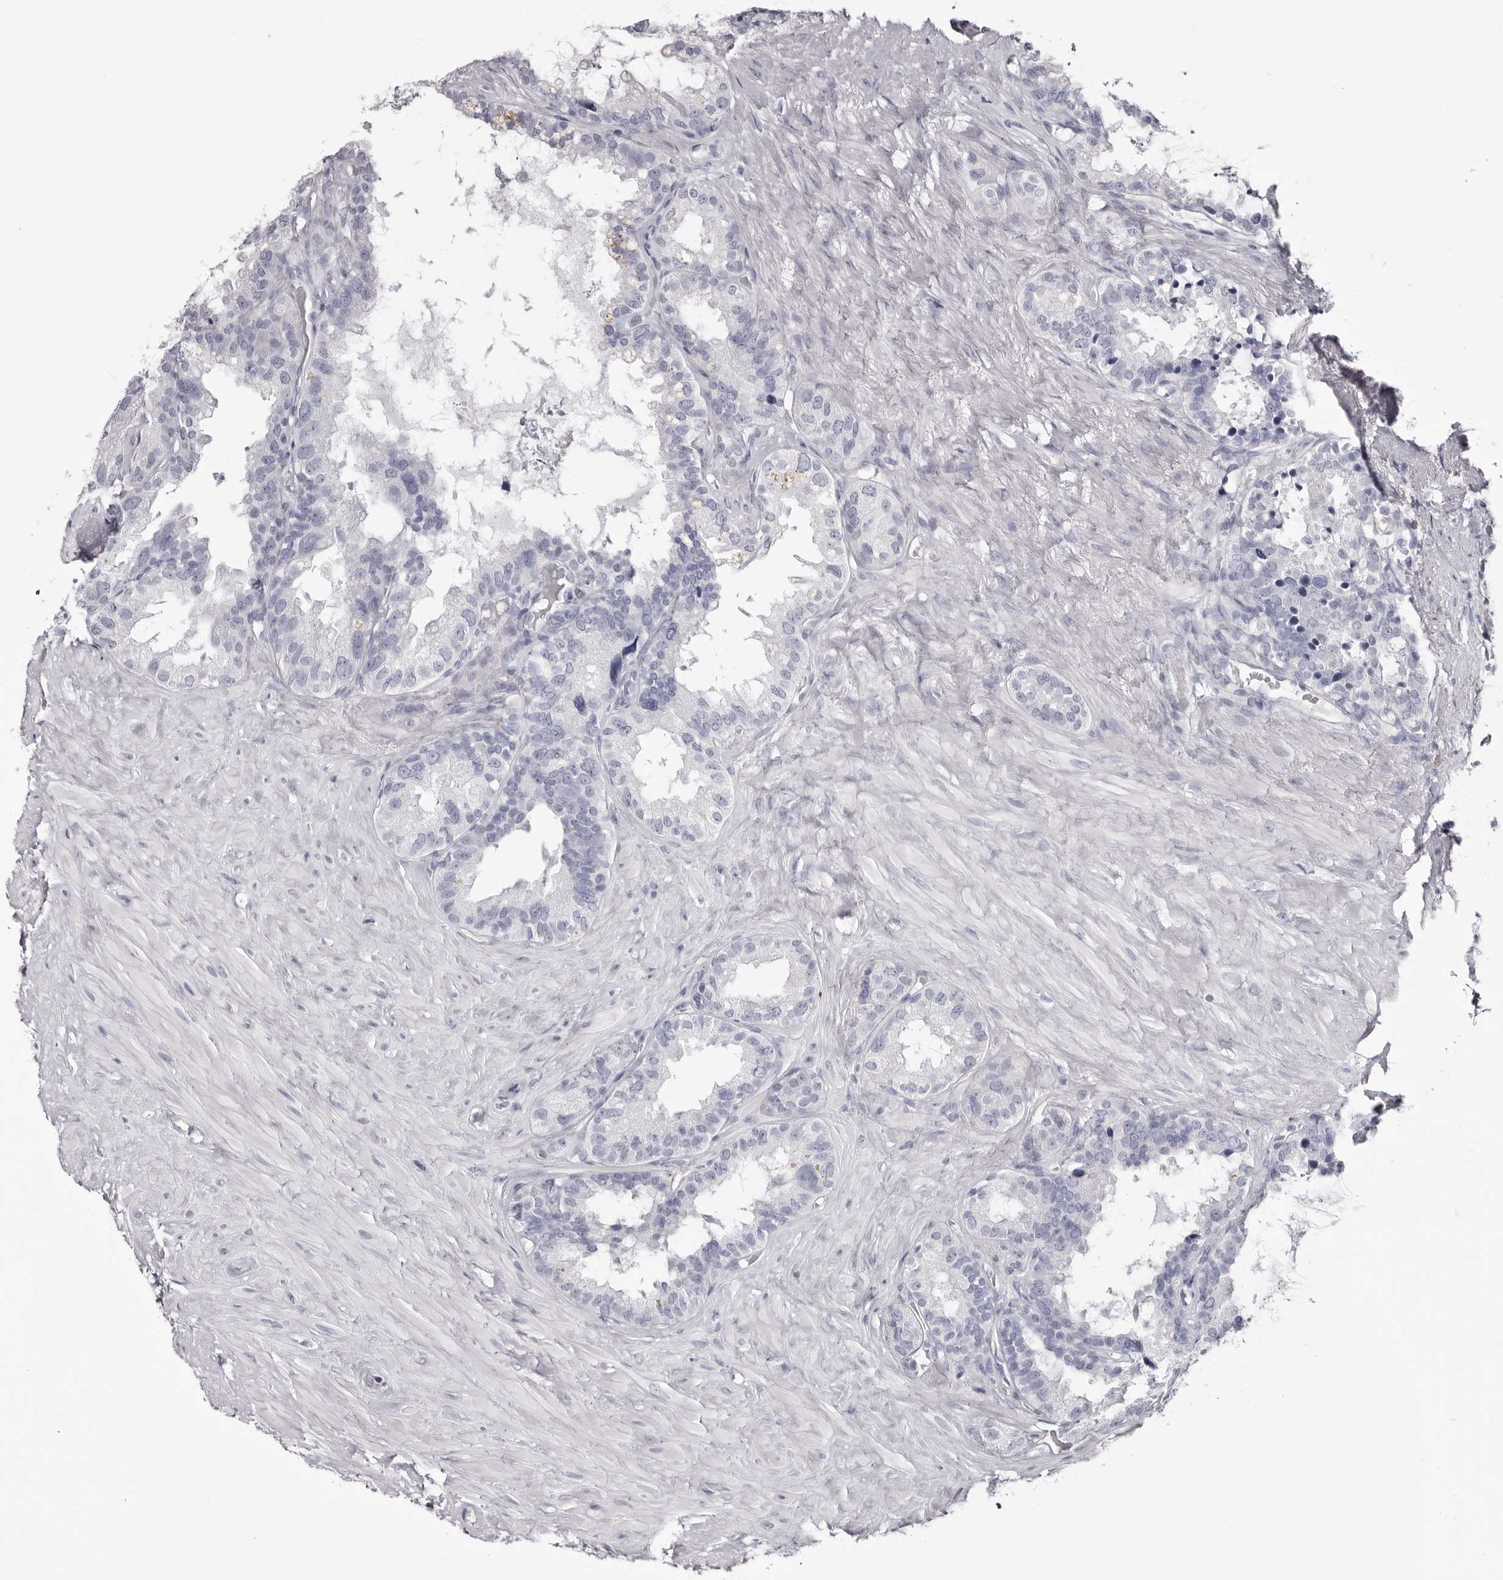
{"staining": {"intensity": "negative", "quantity": "none", "location": "none"}, "tissue": "seminal vesicle", "cell_type": "Glandular cells", "image_type": "normal", "snomed": [{"axis": "morphology", "description": "Normal tissue, NOS"}, {"axis": "topography", "description": "Seminal veicle"}], "caption": "Benign seminal vesicle was stained to show a protein in brown. There is no significant staining in glandular cells. (Immunohistochemistry, brightfield microscopy, high magnification).", "gene": "CA6", "patient": {"sex": "male", "age": 80}}